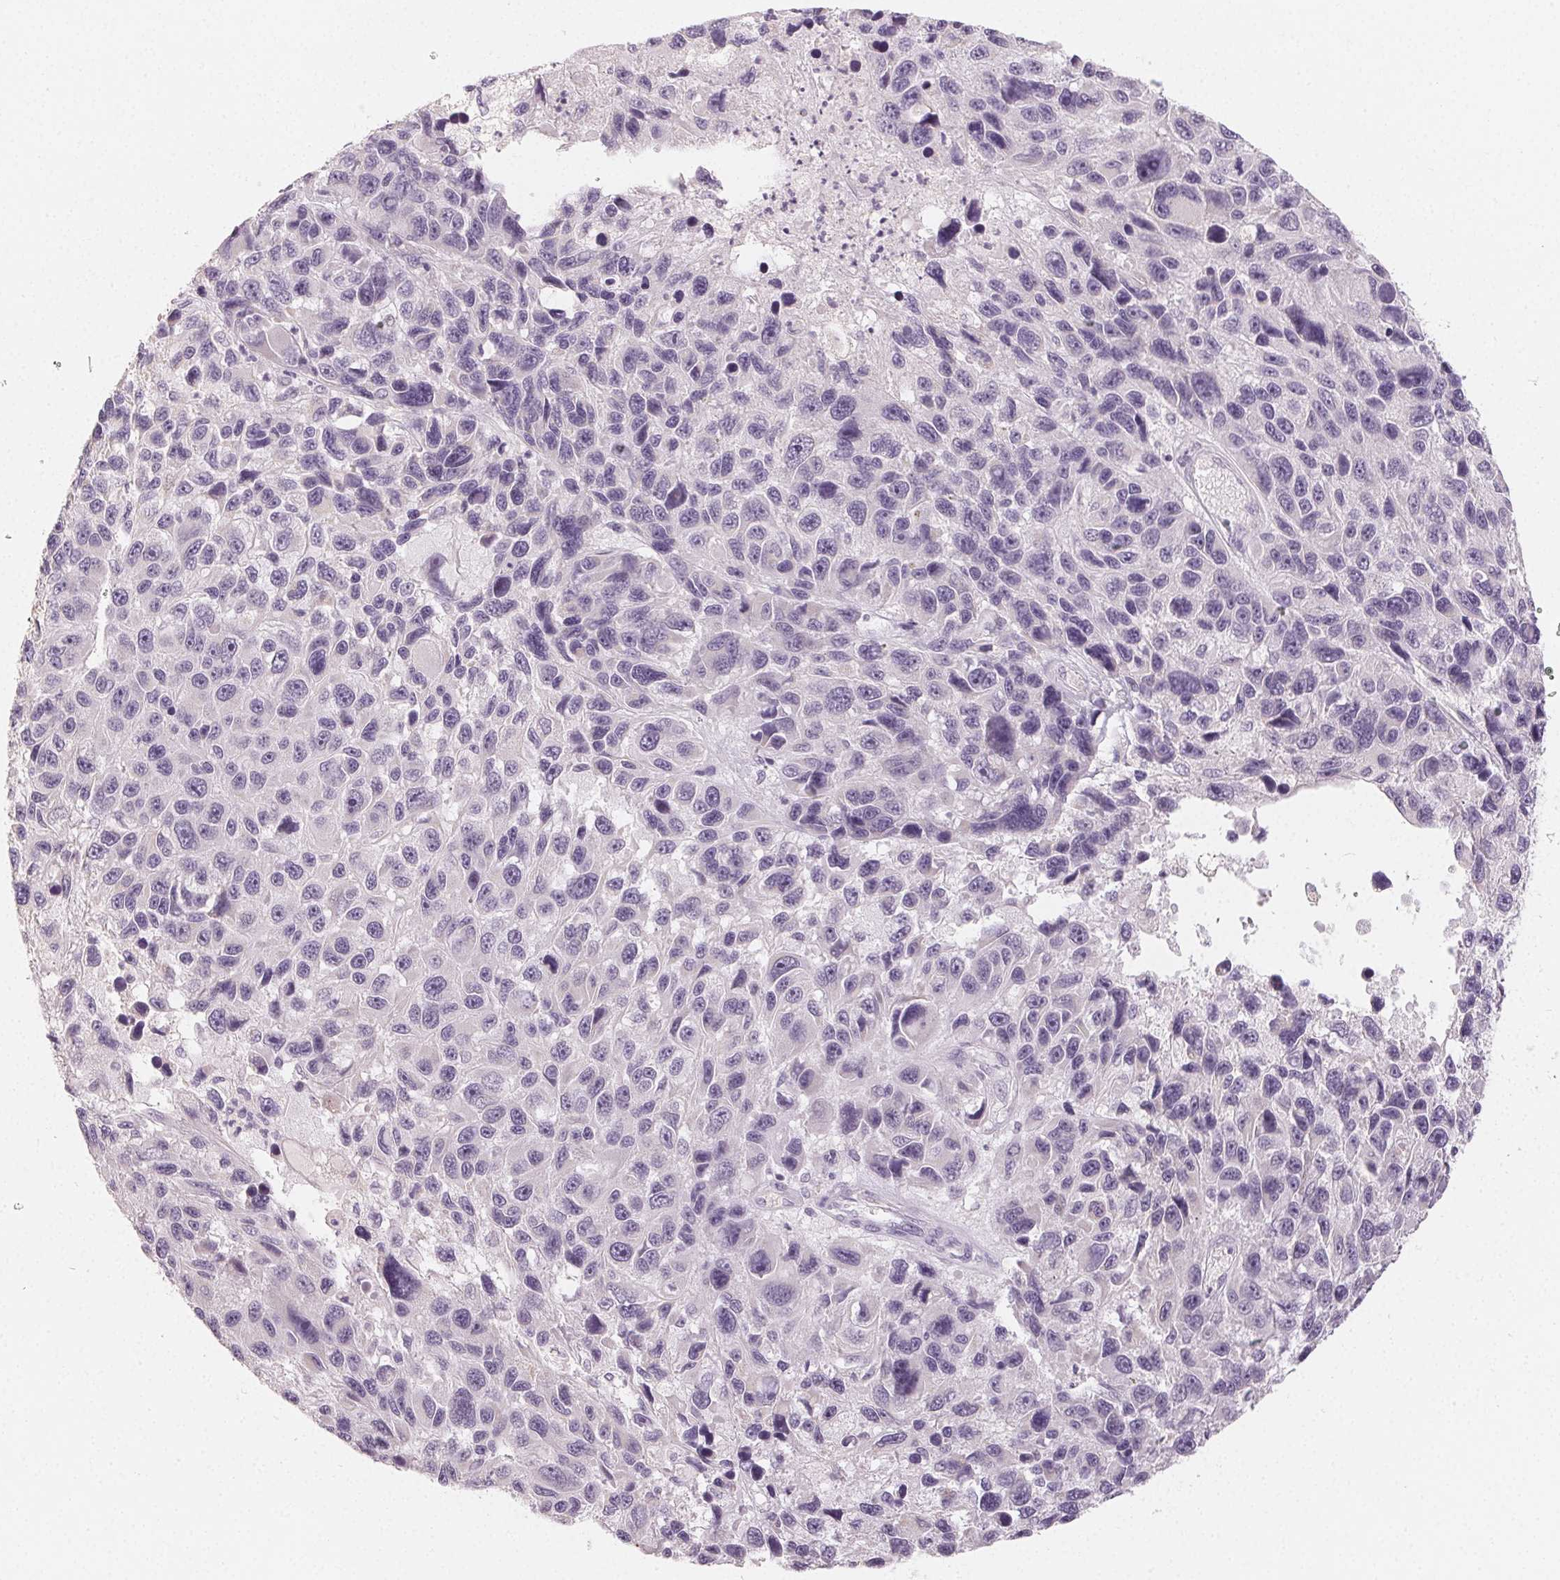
{"staining": {"intensity": "negative", "quantity": "none", "location": "none"}, "tissue": "melanoma", "cell_type": "Tumor cells", "image_type": "cancer", "snomed": [{"axis": "morphology", "description": "Malignant melanoma, NOS"}, {"axis": "topography", "description": "Skin"}], "caption": "Immunohistochemistry (IHC) photomicrograph of melanoma stained for a protein (brown), which displays no expression in tumor cells.", "gene": "LVRN", "patient": {"sex": "male", "age": 53}}